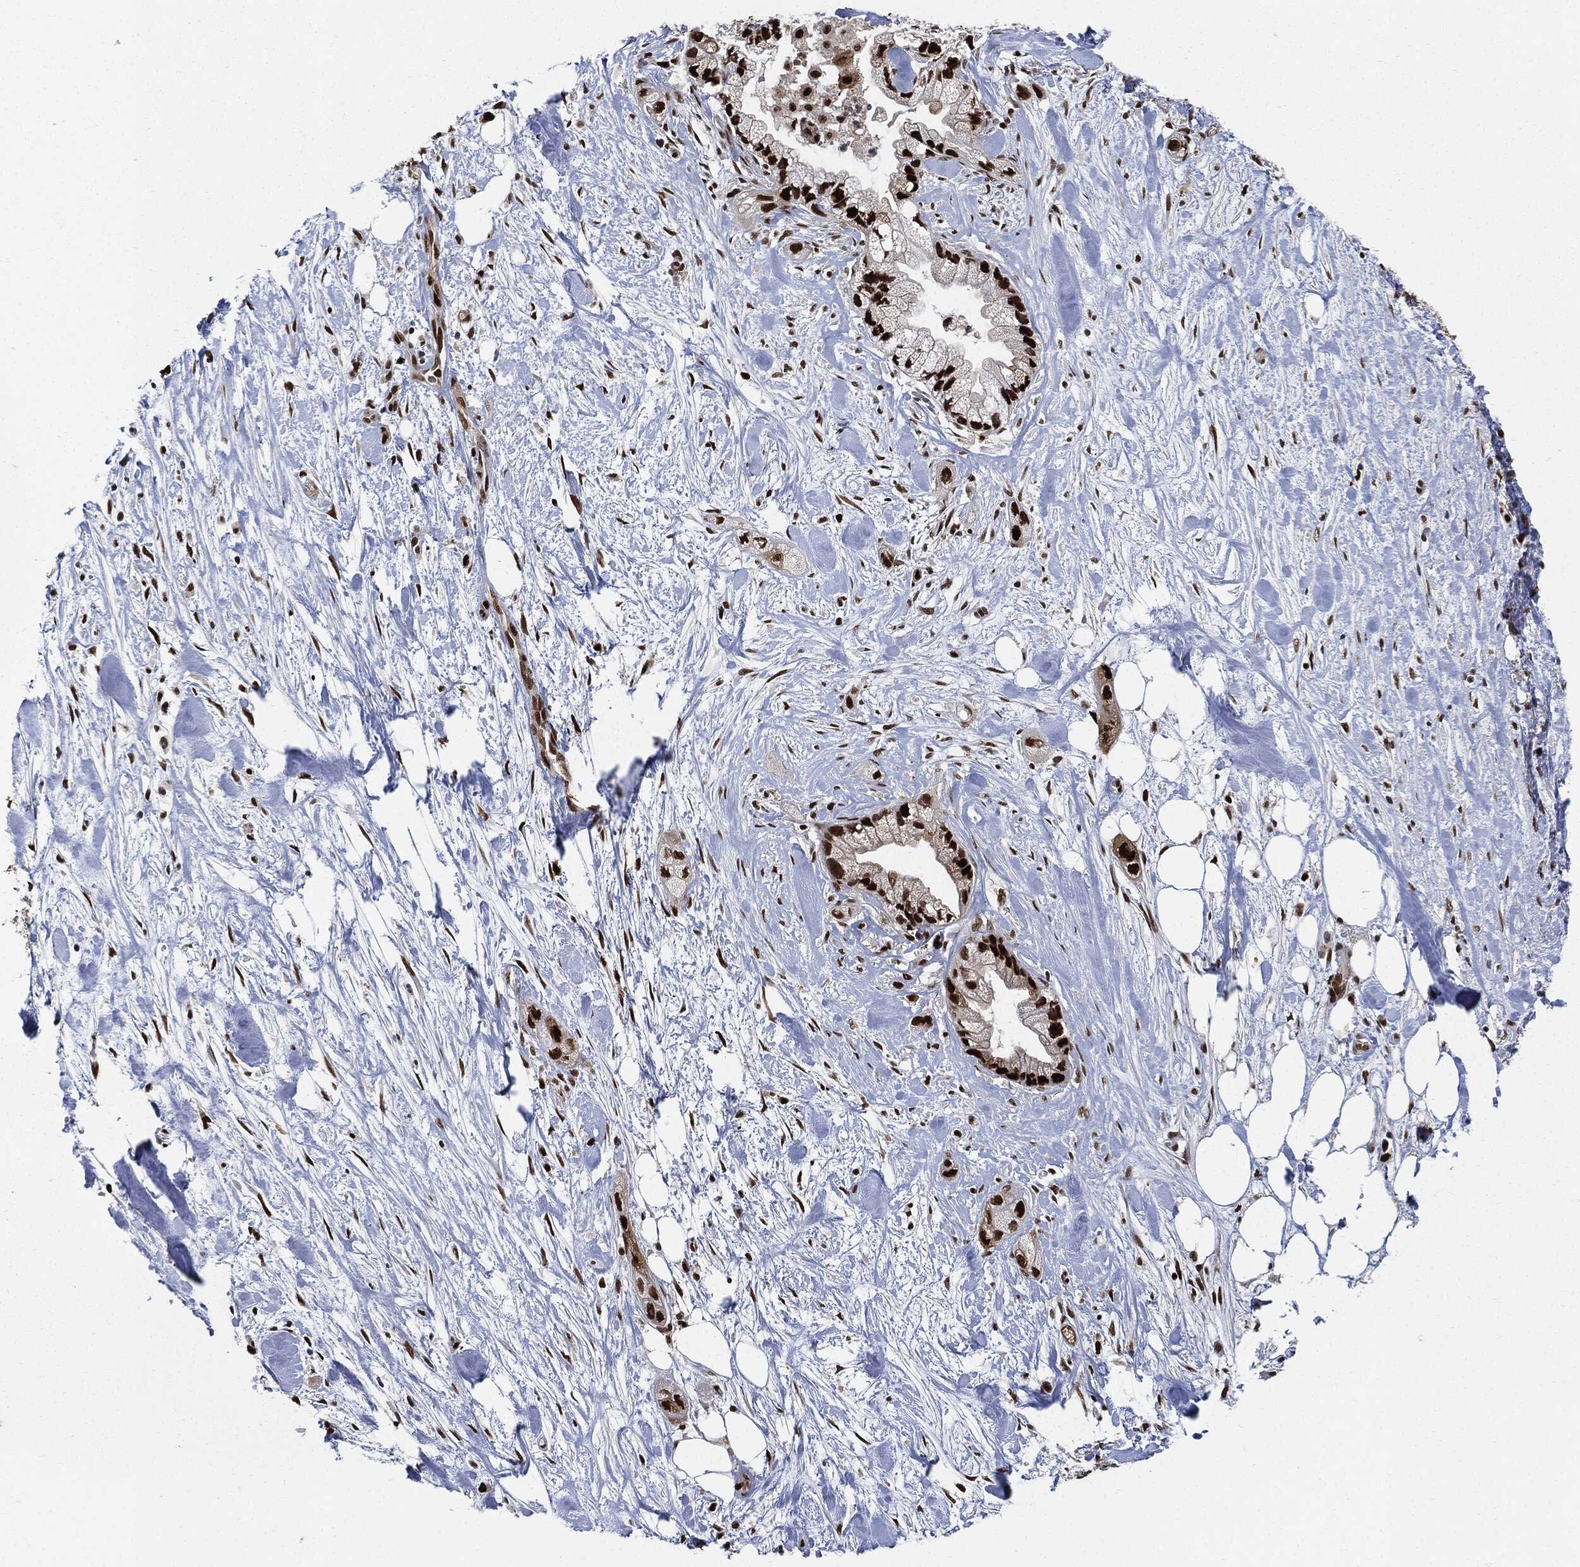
{"staining": {"intensity": "strong", "quantity": ">75%", "location": "nuclear"}, "tissue": "pancreatic cancer", "cell_type": "Tumor cells", "image_type": "cancer", "snomed": [{"axis": "morphology", "description": "Adenocarcinoma, NOS"}, {"axis": "topography", "description": "Pancreas"}], "caption": "Immunohistochemistry histopathology image of neoplastic tissue: human pancreatic adenocarcinoma stained using immunohistochemistry displays high levels of strong protein expression localized specifically in the nuclear of tumor cells, appearing as a nuclear brown color.", "gene": "PCNA", "patient": {"sex": "male", "age": 44}}